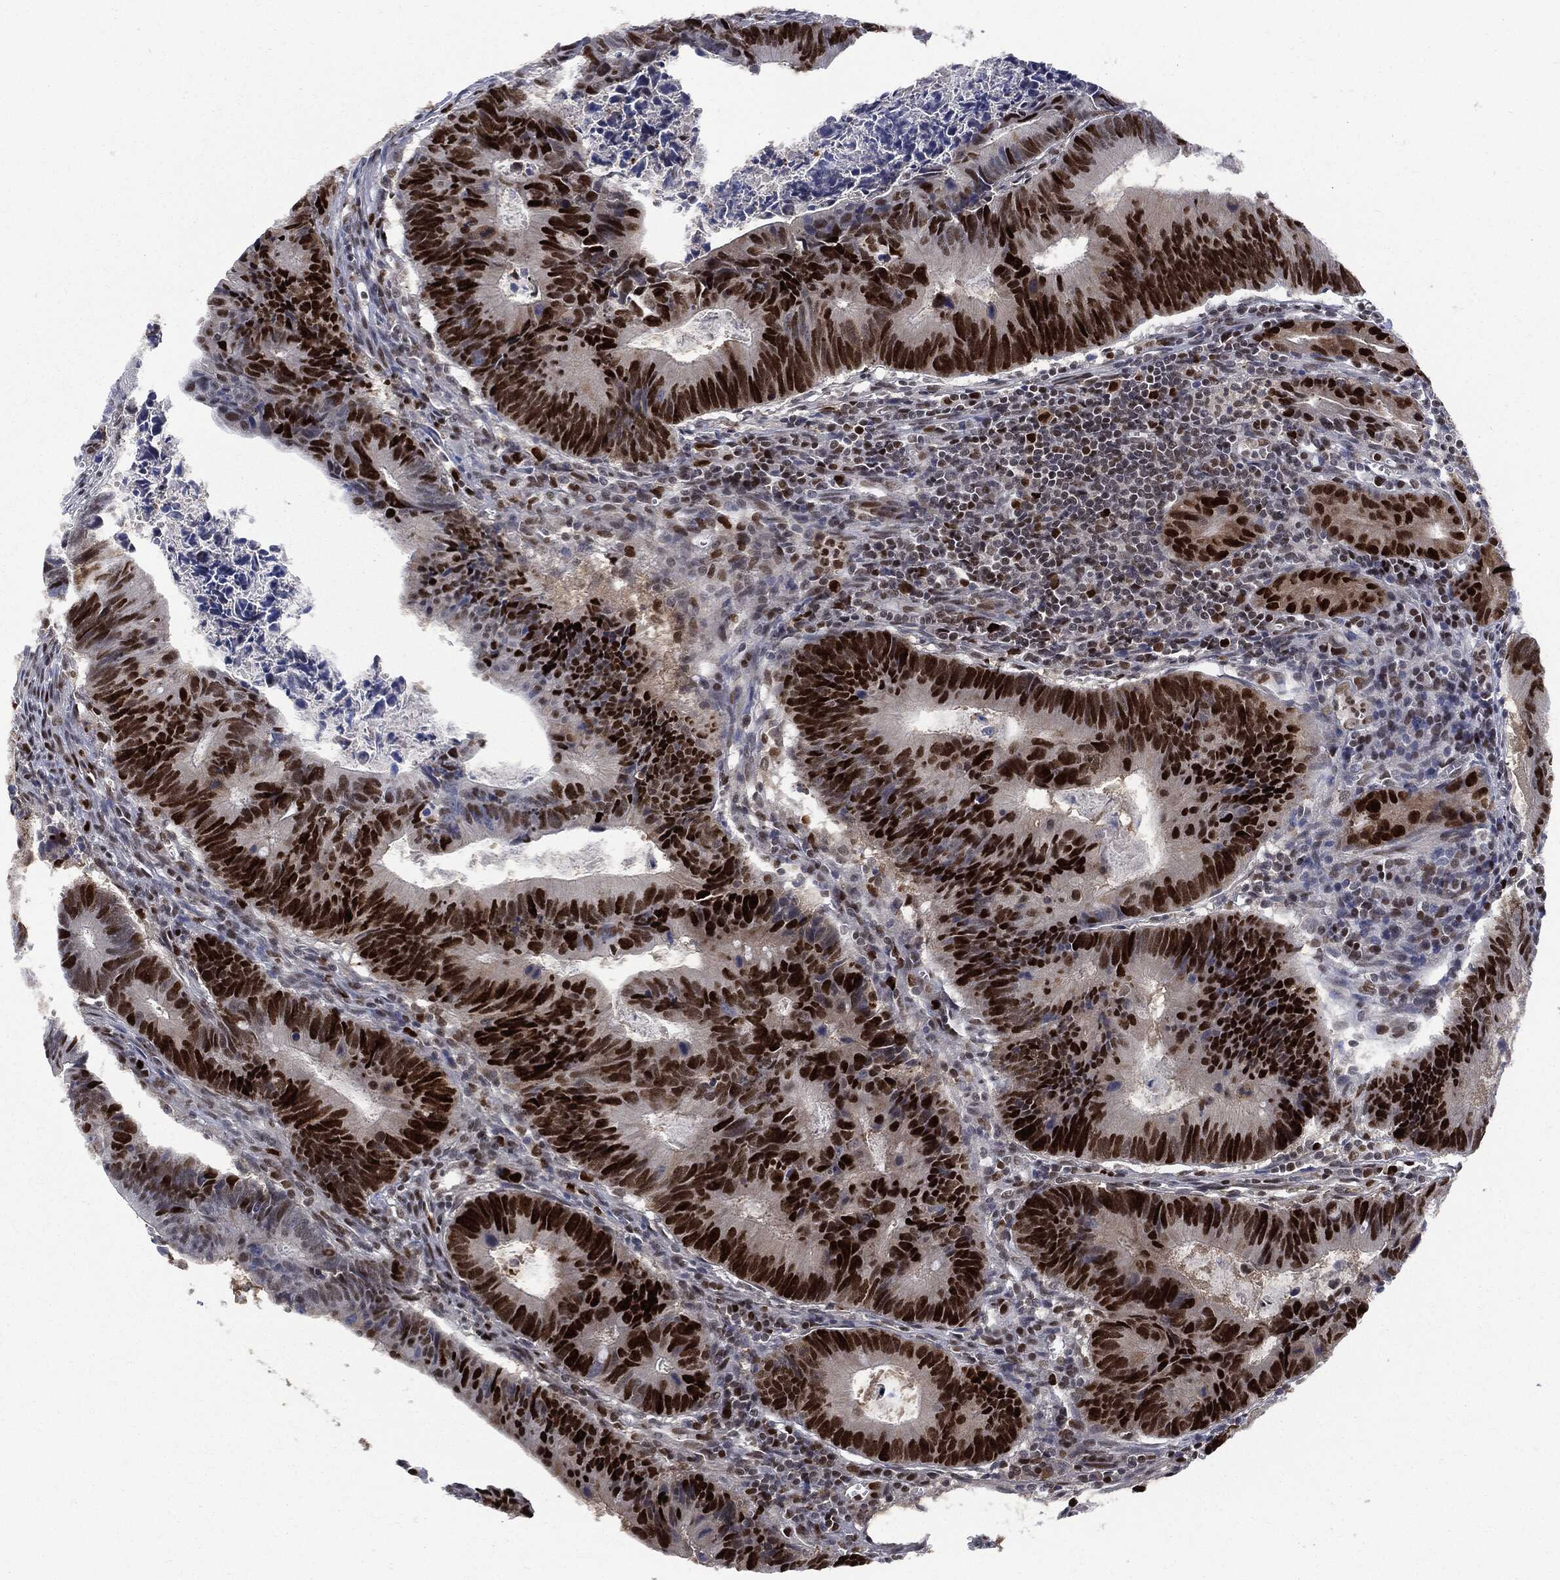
{"staining": {"intensity": "strong", "quantity": ">75%", "location": "nuclear"}, "tissue": "colorectal cancer", "cell_type": "Tumor cells", "image_type": "cancer", "snomed": [{"axis": "morphology", "description": "Adenocarcinoma, NOS"}, {"axis": "topography", "description": "Colon"}], "caption": "A high-resolution micrograph shows IHC staining of colorectal cancer, which displays strong nuclear positivity in approximately >75% of tumor cells.", "gene": "PCNA", "patient": {"sex": "female", "age": 87}}